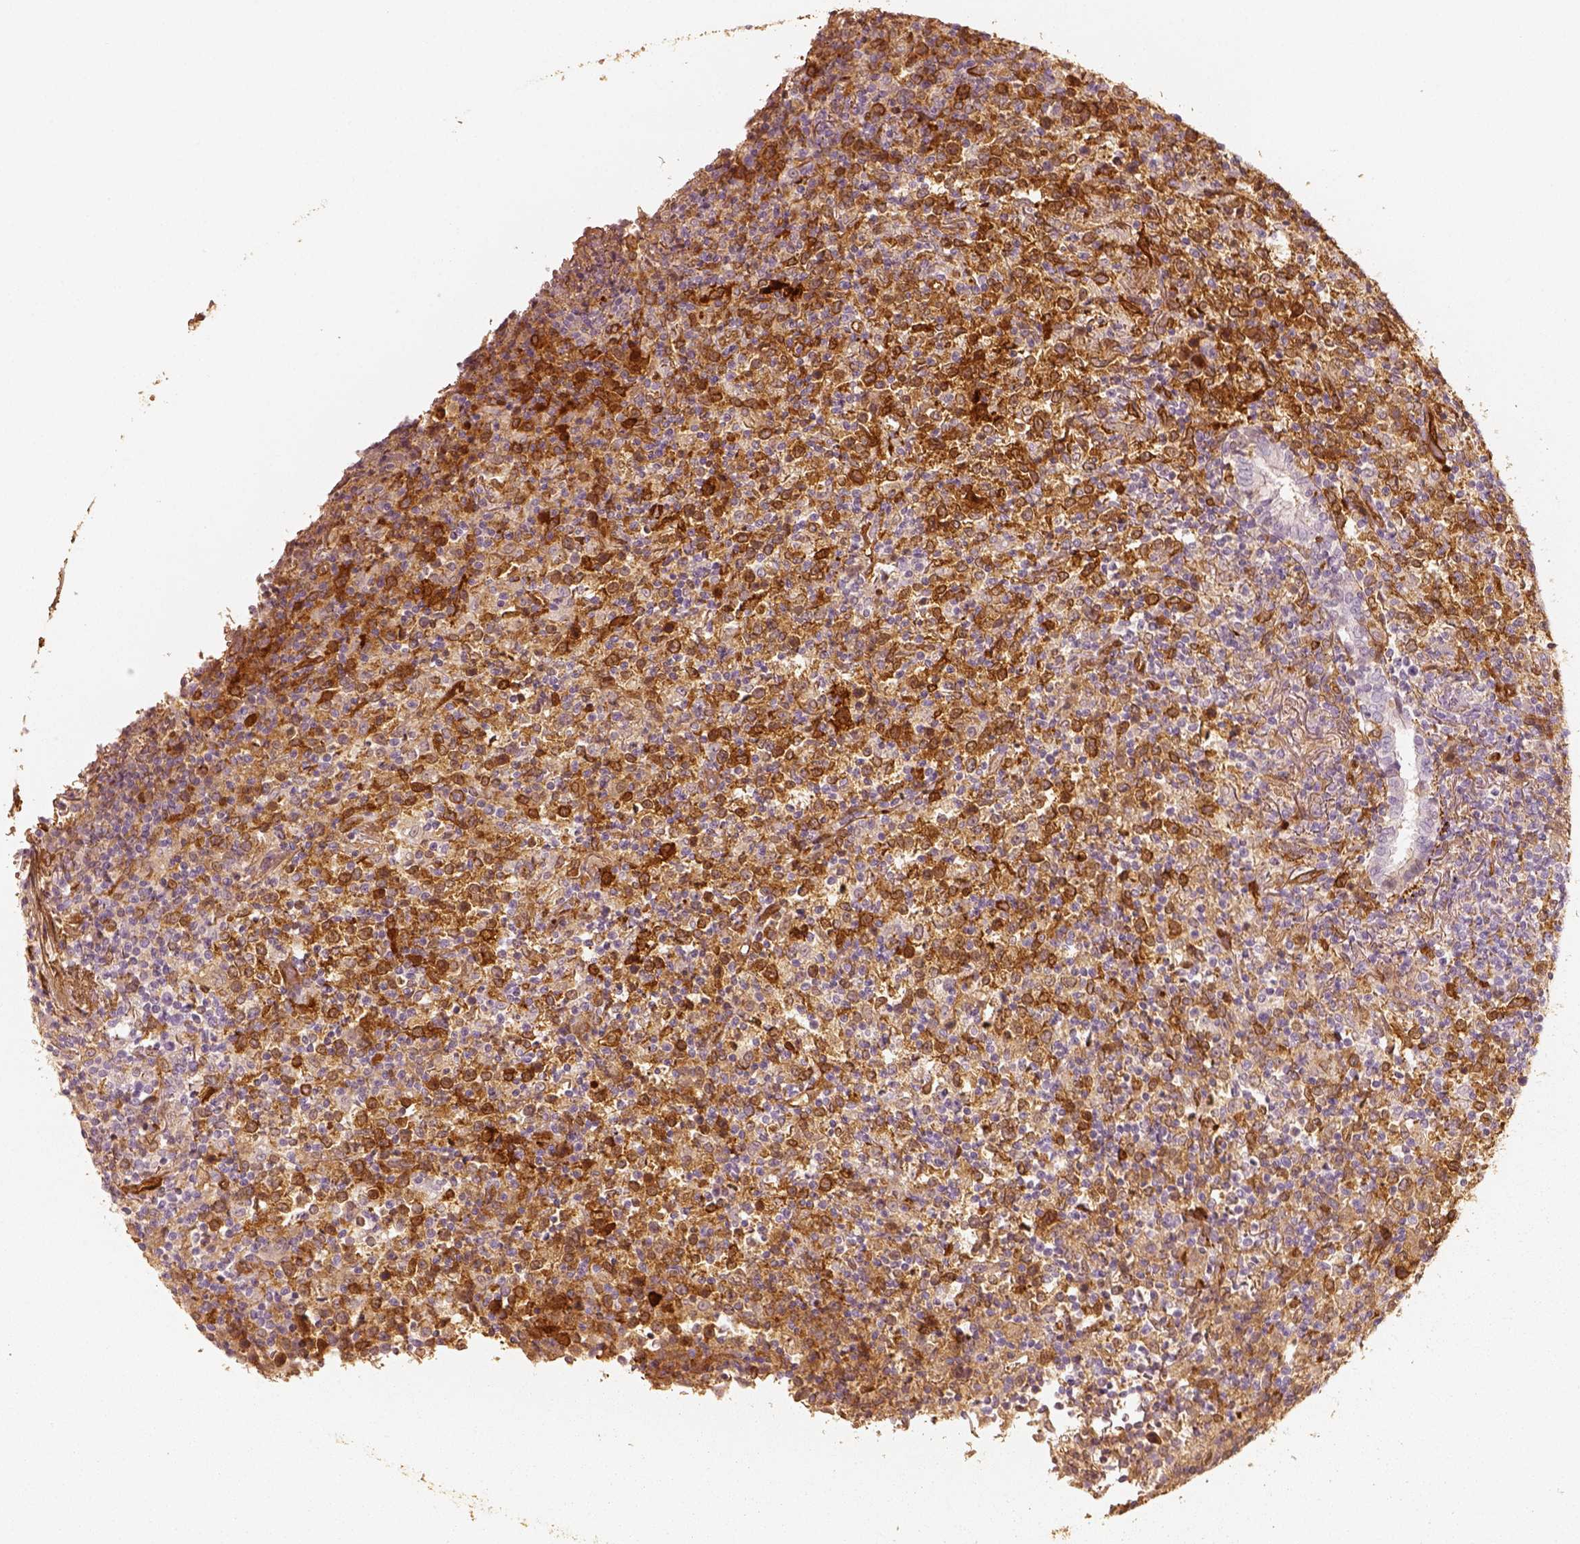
{"staining": {"intensity": "moderate", "quantity": "25%-75%", "location": "cytoplasmic/membranous"}, "tissue": "lymphoma", "cell_type": "Tumor cells", "image_type": "cancer", "snomed": [{"axis": "morphology", "description": "Malignant lymphoma, non-Hodgkin's type, High grade"}, {"axis": "topography", "description": "Lung"}], "caption": "Immunohistochemical staining of high-grade malignant lymphoma, non-Hodgkin's type displays moderate cytoplasmic/membranous protein staining in about 25%-75% of tumor cells.", "gene": "FSCN1", "patient": {"sex": "male", "age": 79}}